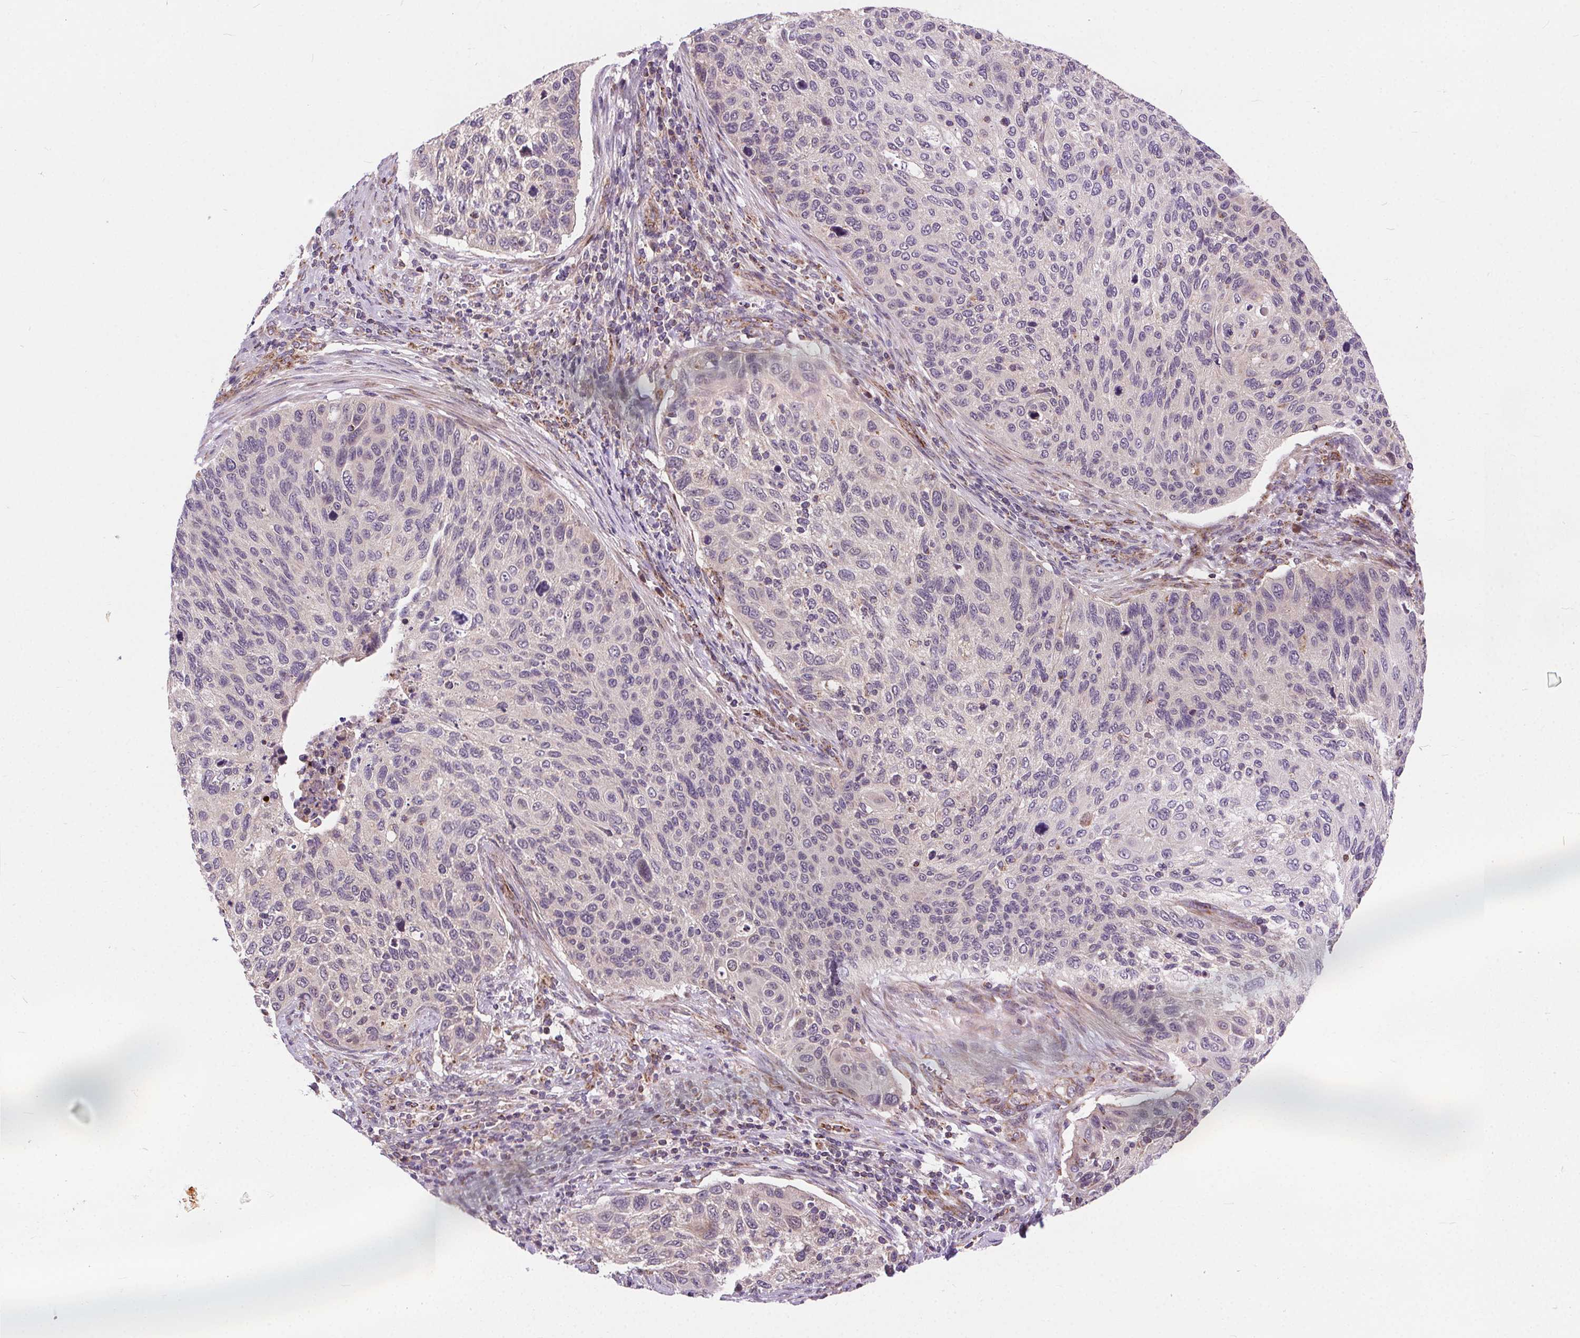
{"staining": {"intensity": "negative", "quantity": "none", "location": "none"}, "tissue": "cervical cancer", "cell_type": "Tumor cells", "image_type": "cancer", "snomed": [{"axis": "morphology", "description": "Squamous cell carcinoma, NOS"}, {"axis": "topography", "description": "Cervix"}], "caption": "An IHC histopathology image of cervical squamous cell carcinoma is shown. There is no staining in tumor cells of cervical squamous cell carcinoma.", "gene": "GOLT1B", "patient": {"sex": "female", "age": 70}}